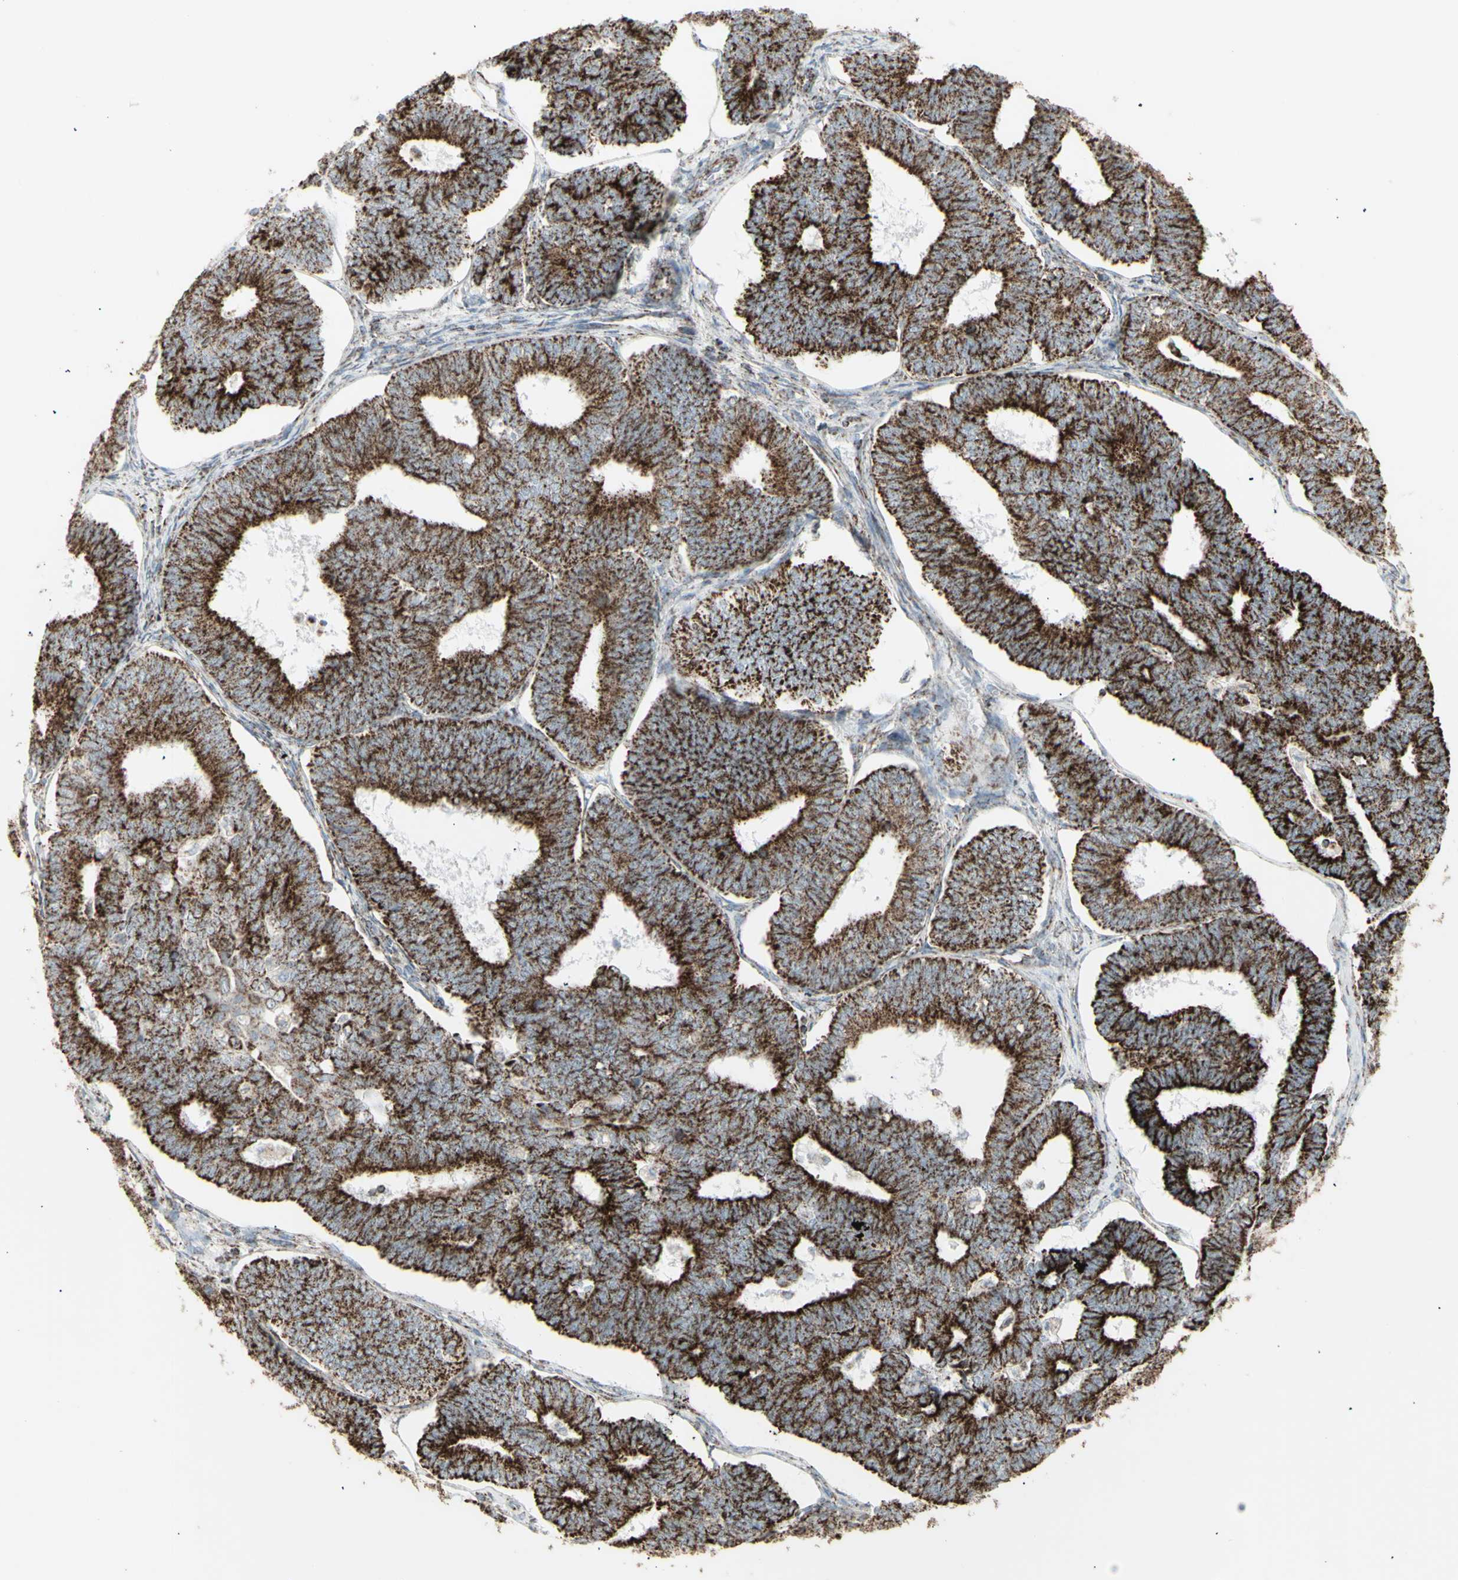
{"staining": {"intensity": "strong", "quantity": ">75%", "location": "cytoplasmic/membranous"}, "tissue": "endometrial cancer", "cell_type": "Tumor cells", "image_type": "cancer", "snomed": [{"axis": "morphology", "description": "Adenocarcinoma, NOS"}, {"axis": "topography", "description": "Endometrium"}], "caption": "Endometrial cancer (adenocarcinoma) stained with immunohistochemistry shows strong cytoplasmic/membranous staining in approximately >75% of tumor cells. Nuclei are stained in blue.", "gene": "PLGRKT", "patient": {"sex": "female", "age": 70}}